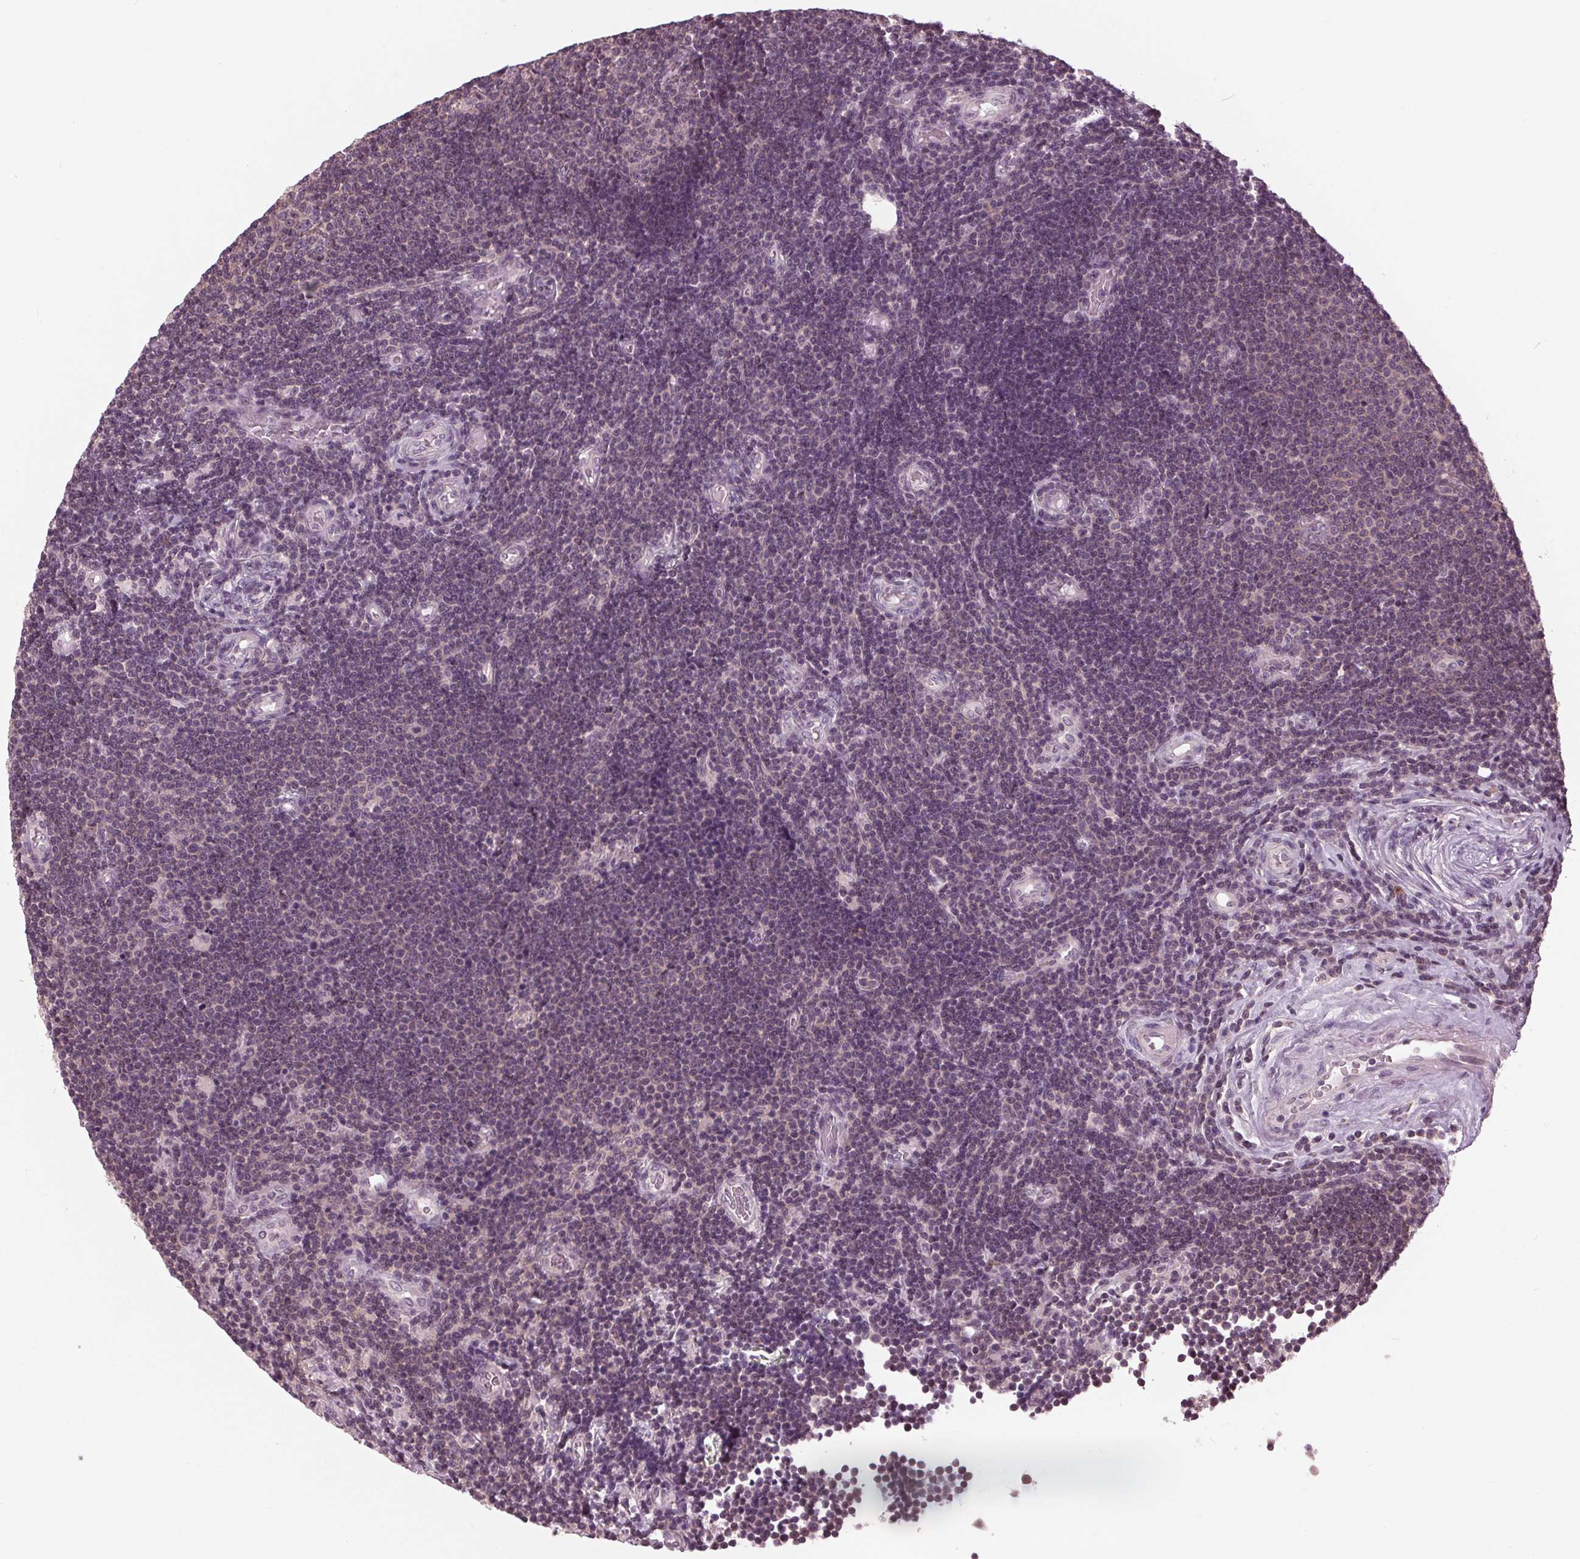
{"staining": {"intensity": "negative", "quantity": "none", "location": "none"}, "tissue": "lymphoma", "cell_type": "Tumor cells", "image_type": "cancer", "snomed": [{"axis": "morphology", "description": "Malignant lymphoma, non-Hodgkin's type, Low grade"}, {"axis": "topography", "description": "Brain"}], "caption": "Tumor cells are negative for protein expression in human lymphoma.", "gene": "SIGLEC6", "patient": {"sex": "female", "age": 66}}